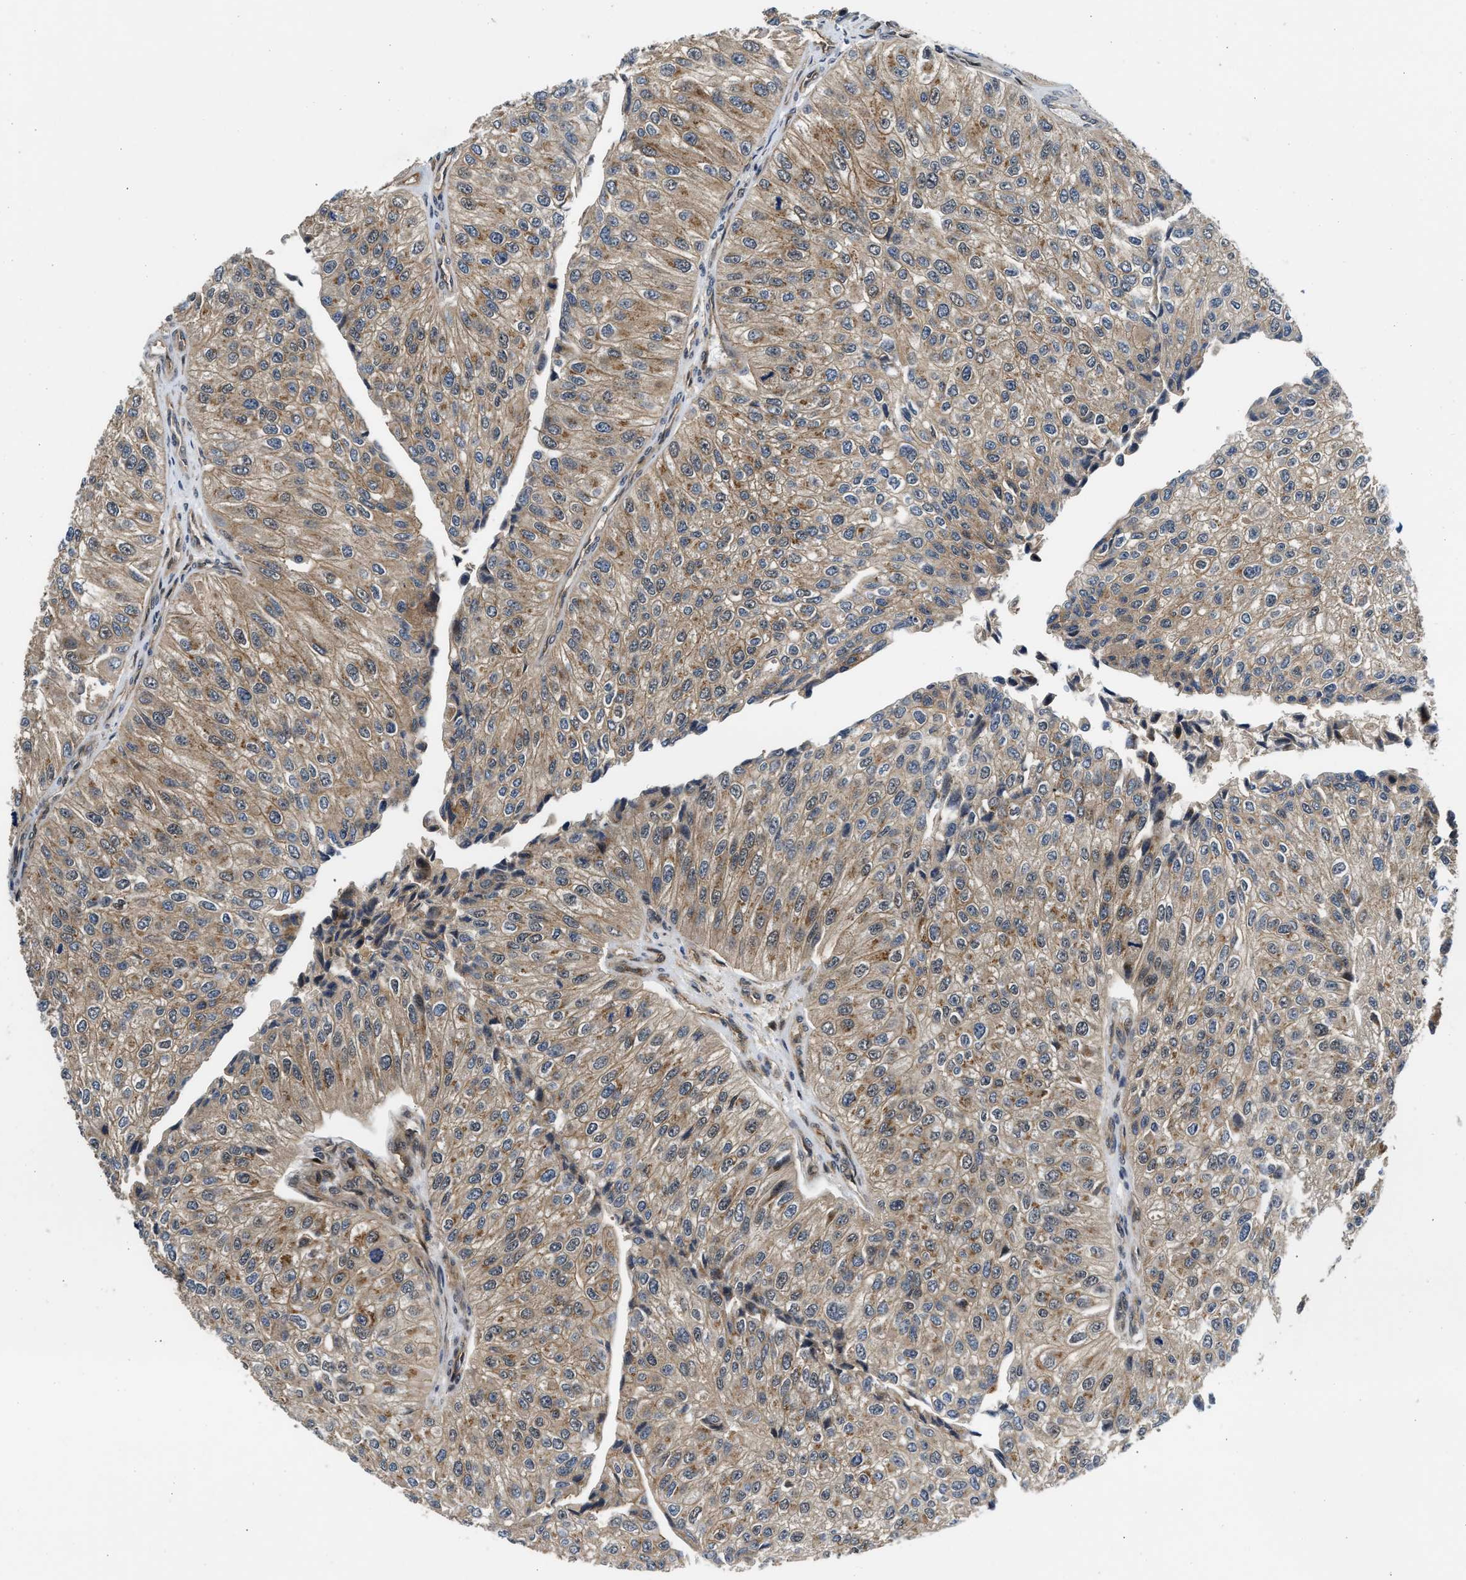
{"staining": {"intensity": "moderate", "quantity": ">75%", "location": "cytoplasmic/membranous"}, "tissue": "urothelial cancer", "cell_type": "Tumor cells", "image_type": "cancer", "snomed": [{"axis": "morphology", "description": "Urothelial carcinoma, High grade"}, {"axis": "topography", "description": "Kidney"}, {"axis": "topography", "description": "Urinary bladder"}], "caption": "Immunohistochemical staining of urothelial cancer reveals medium levels of moderate cytoplasmic/membranous protein staining in approximately >75% of tumor cells.", "gene": "COPS2", "patient": {"sex": "male", "age": 77}}